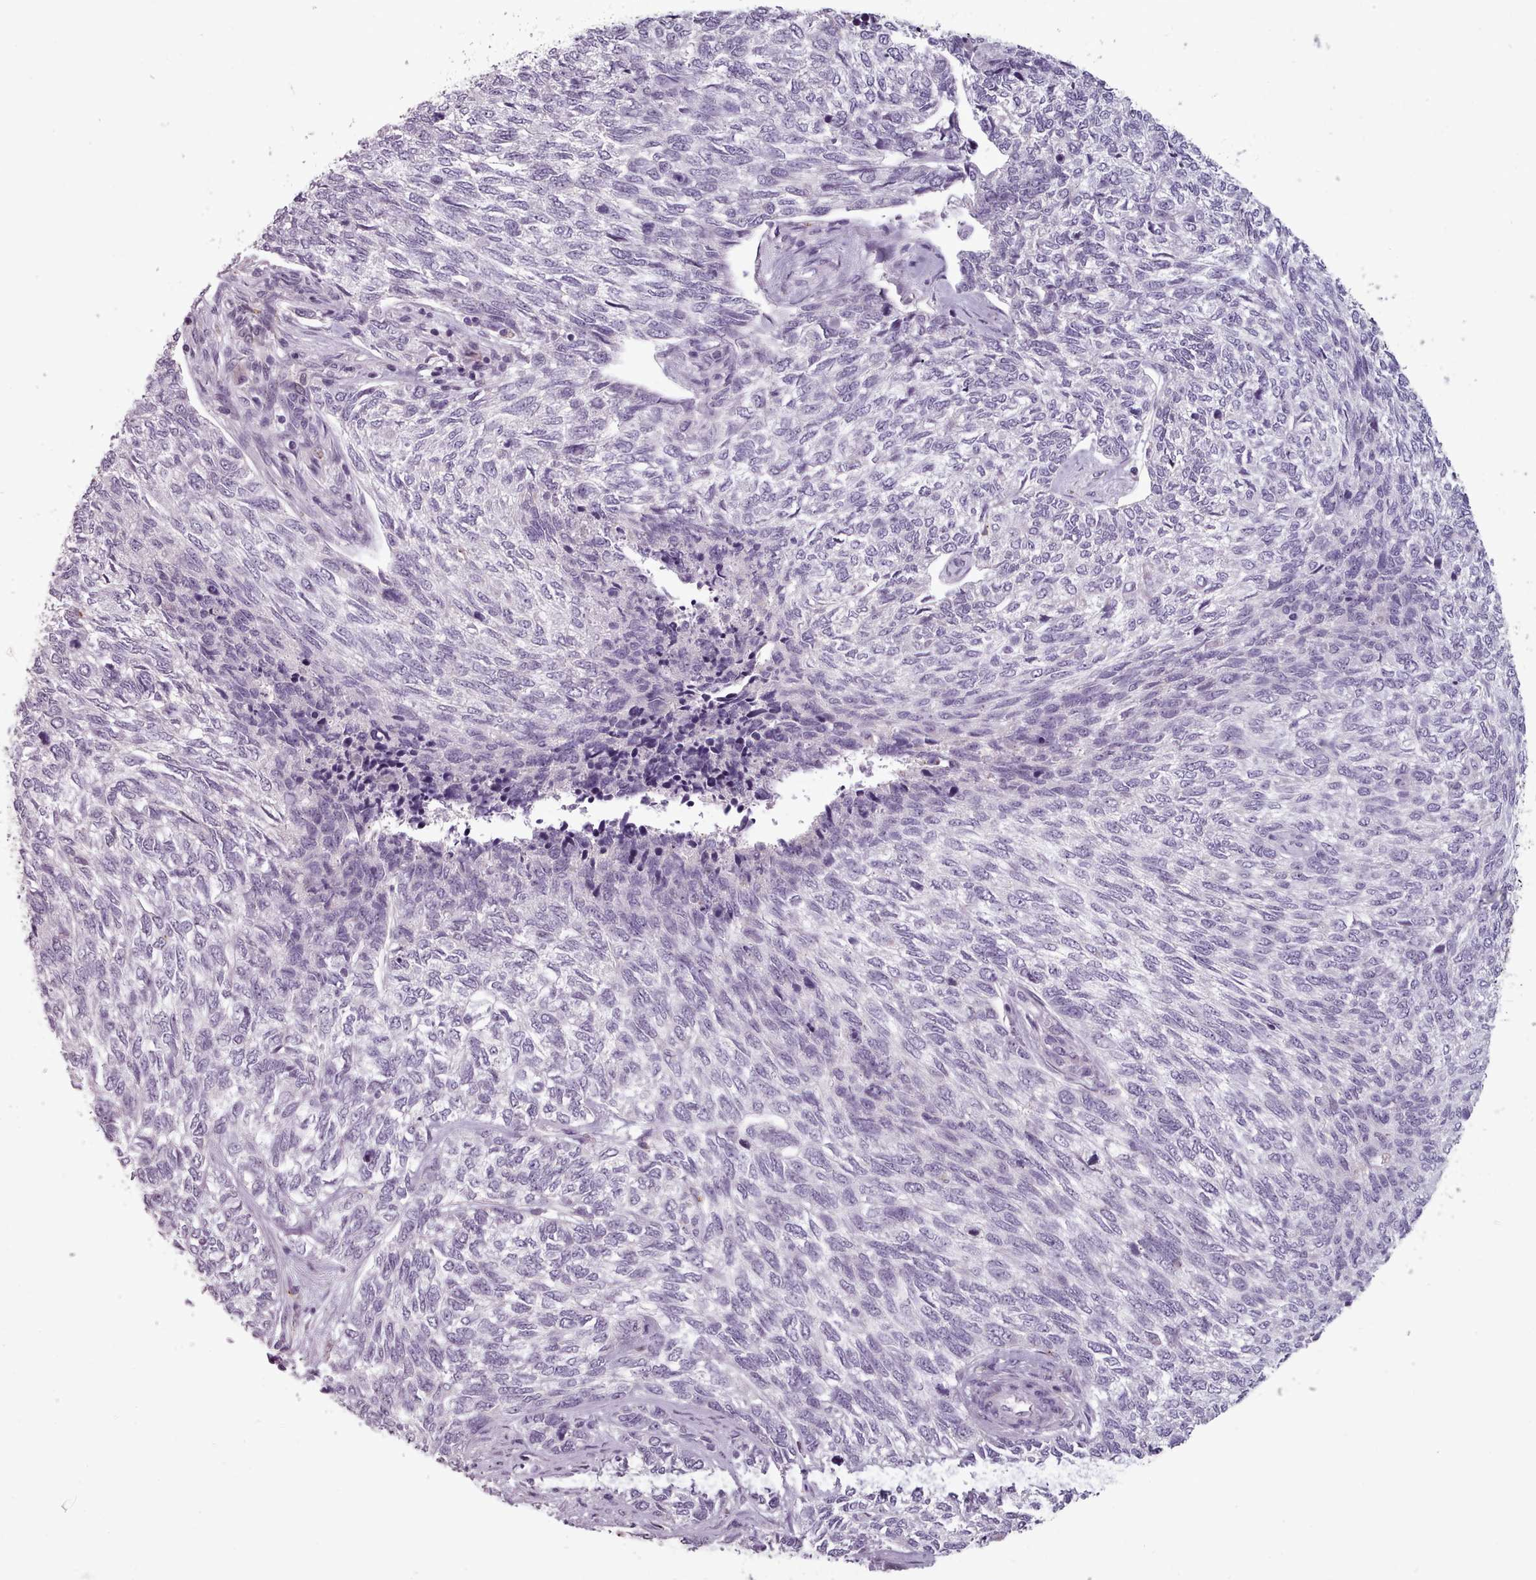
{"staining": {"intensity": "negative", "quantity": "none", "location": "none"}, "tissue": "skin cancer", "cell_type": "Tumor cells", "image_type": "cancer", "snomed": [{"axis": "morphology", "description": "Basal cell carcinoma"}, {"axis": "topography", "description": "Skin"}], "caption": "Immunohistochemistry of skin cancer (basal cell carcinoma) reveals no positivity in tumor cells.", "gene": "PBX4", "patient": {"sex": "female", "age": 65}}